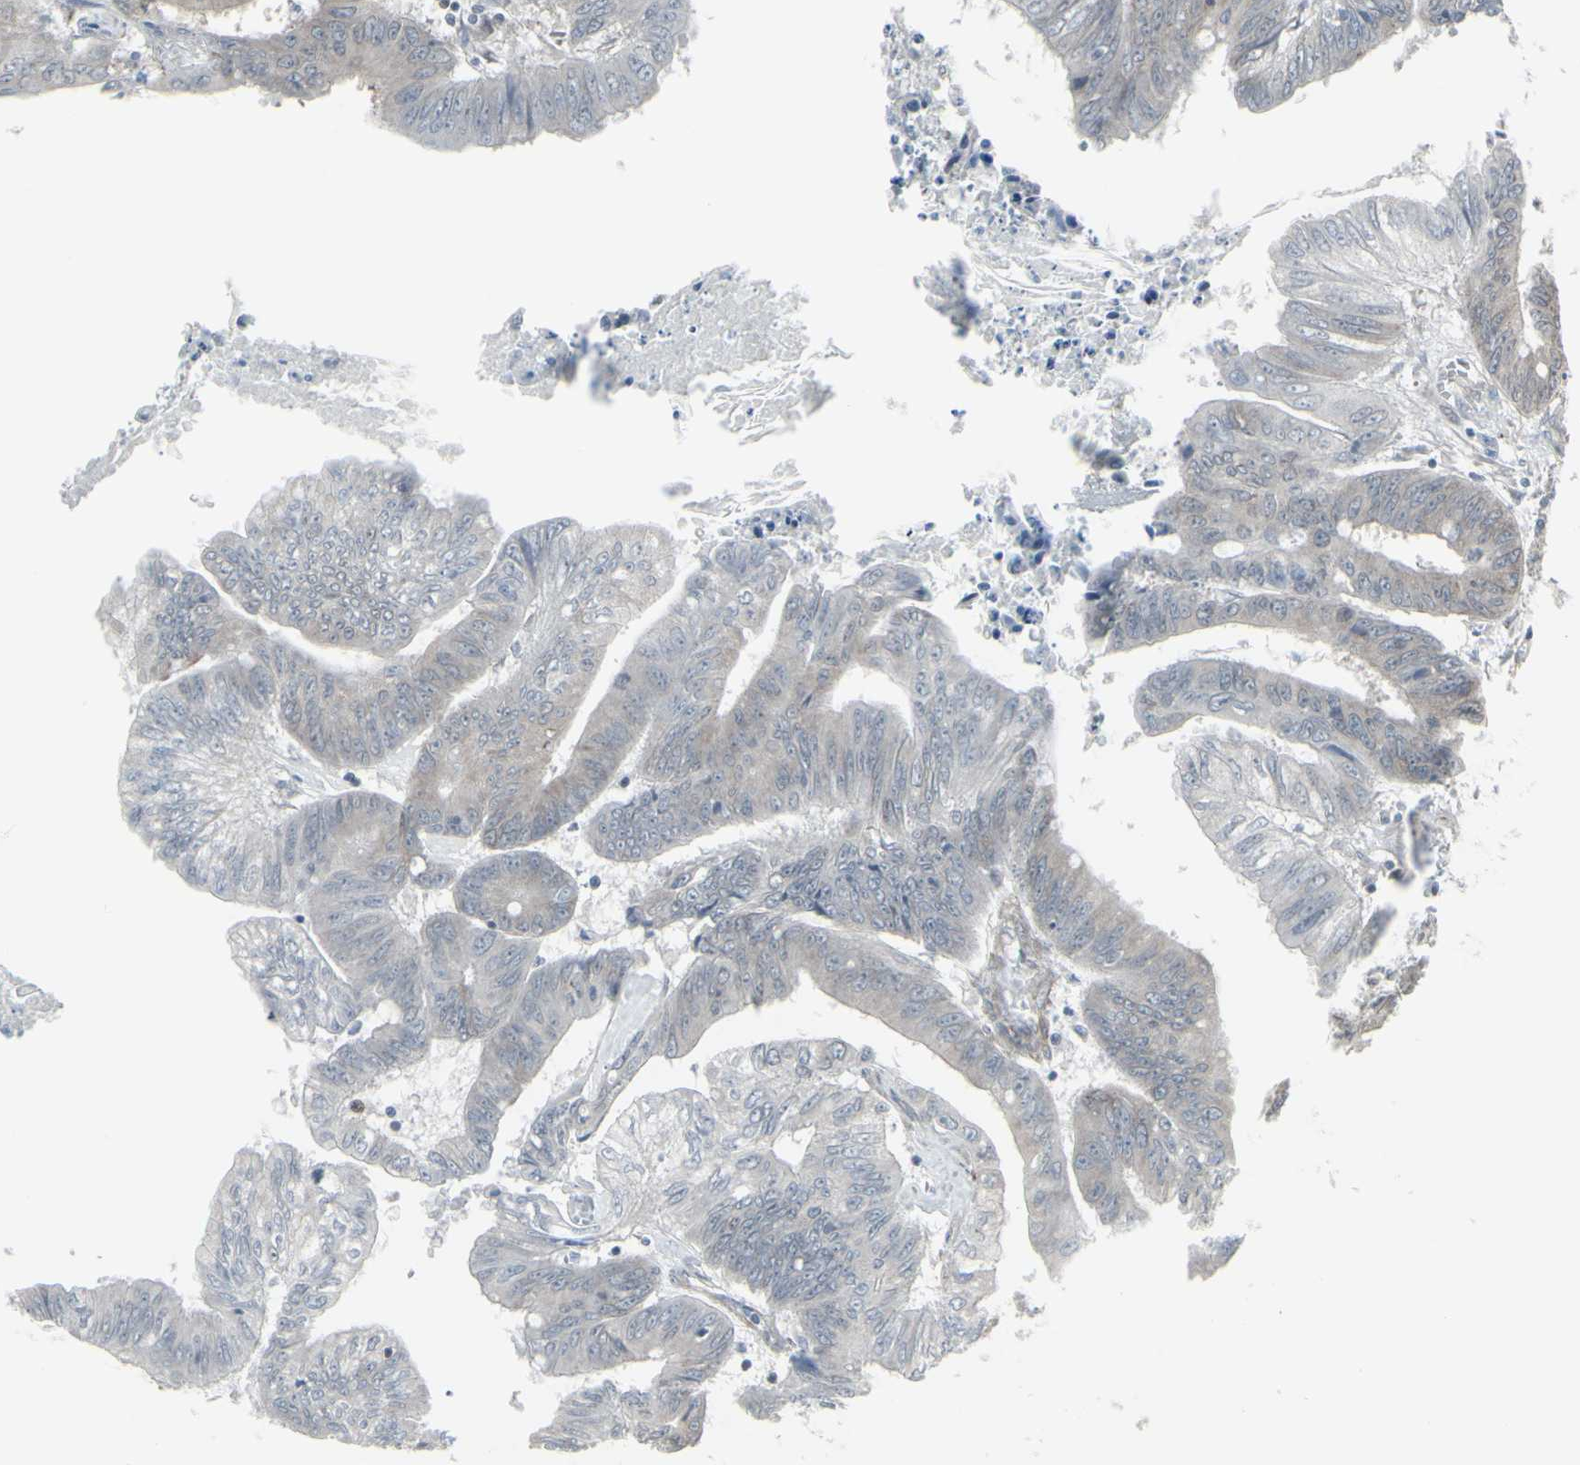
{"staining": {"intensity": "weak", "quantity": ">75%", "location": "cytoplasmic/membranous"}, "tissue": "colorectal cancer", "cell_type": "Tumor cells", "image_type": "cancer", "snomed": [{"axis": "morphology", "description": "Adenocarcinoma, NOS"}, {"axis": "topography", "description": "Colon"}], "caption": "A brown stain highlights weak cytoplasmic/membranous staining of a protein in human colorectal cancer tumor cells.", "gene": "DTX3L", "patient": {"sex": "male", "age": 45}}